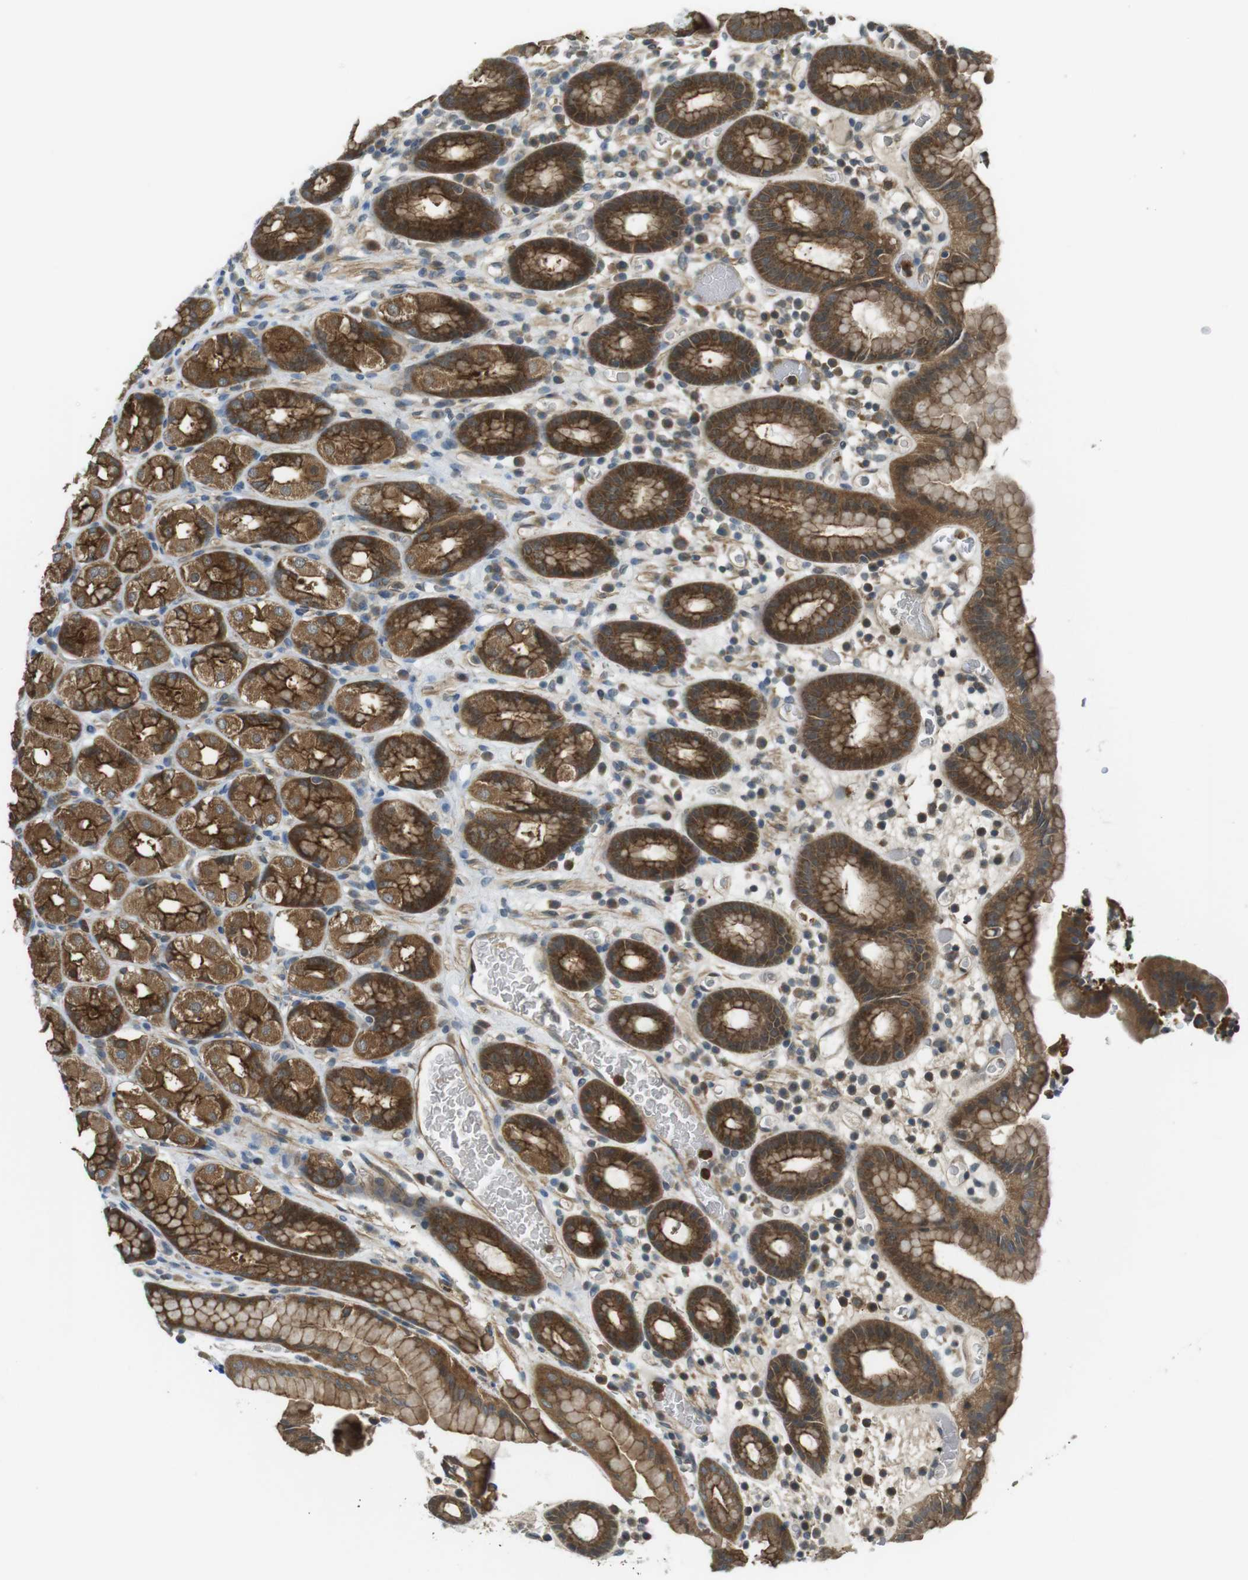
{"staining": {"intensity": "strong", "quantity": ">75%", "location": "cytoplasmic/membranous"}, "tissue": "stomach", "cell_type": "Glandular cells", "image_type": "normal", "snomed": [{"axis": "morphology", "description": "Normal tissue, NOS"}, {"axis": "topography", "description": "Stomach, upper"}], "caption": "Immunohistochemical staining of unremarkable stomach exhibits >75% levels of strong cytoplasmic/membranous protein staining in about >75% of glandular cells. (DAB IHC, brown staining for protein, blue staining for nuclei).", "gene": "LRRC3B", "patient": {"sex": "male", "age": 68}}